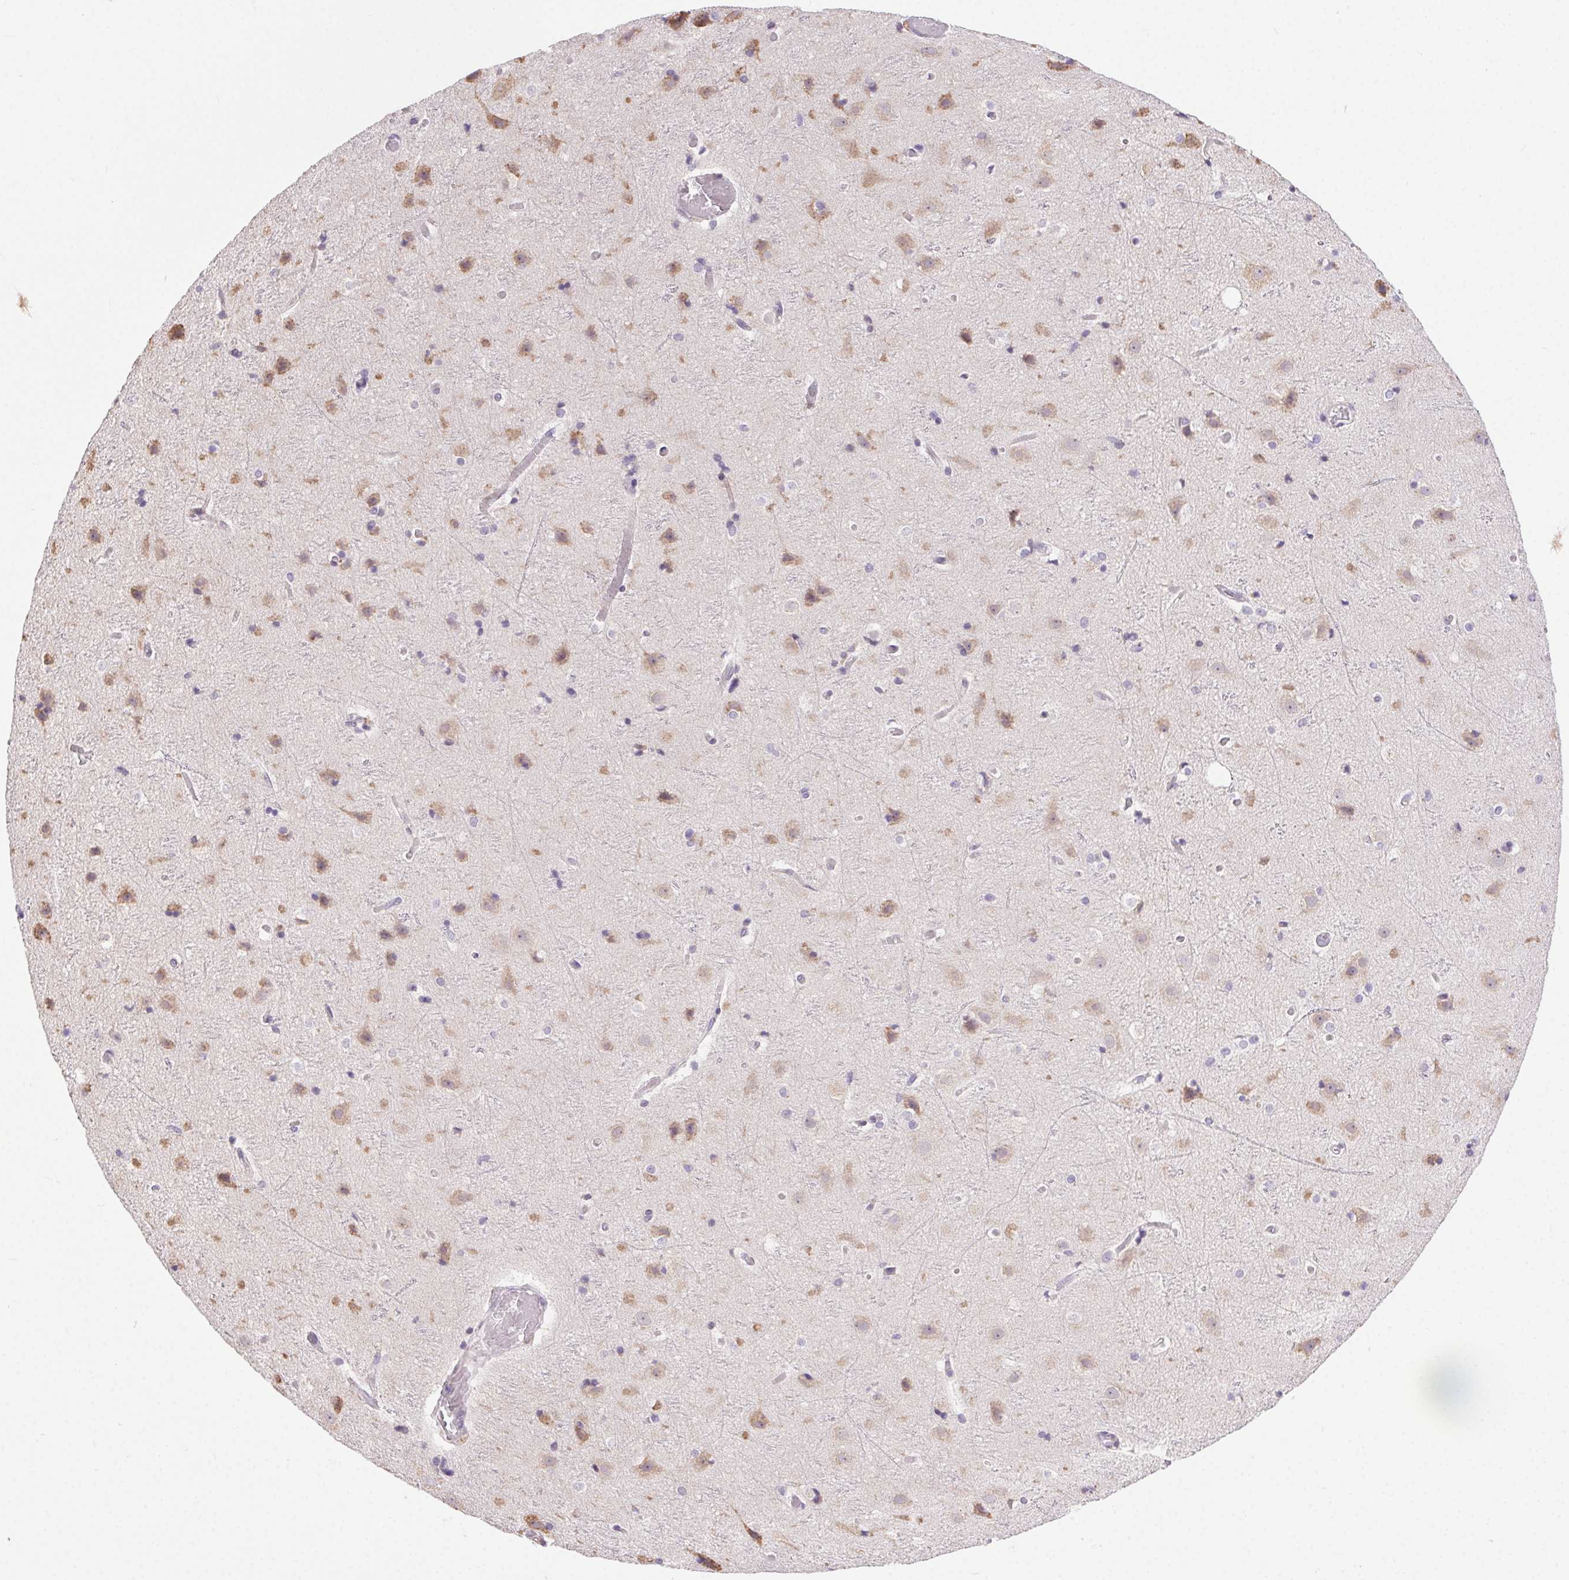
{"staining": {"intensity": "negative", "quantity": "none", "location": "none"}, "tissue": "cerebral cortex", "cell_type": "Endothelial cells", "image_type": "normal", "snomed": [{"axis": "morphology", "description": "Normal tissue, NOS"}, {"axis": "topography", "description": "Cerebral cortex"}], "caption": "This is an immunohistochemistry histopathology image of normal cerebral cortex. There is no positivity in endothelial cells.", "gene": "SNX31", "patient": {"sex": "female", "age": 52}}